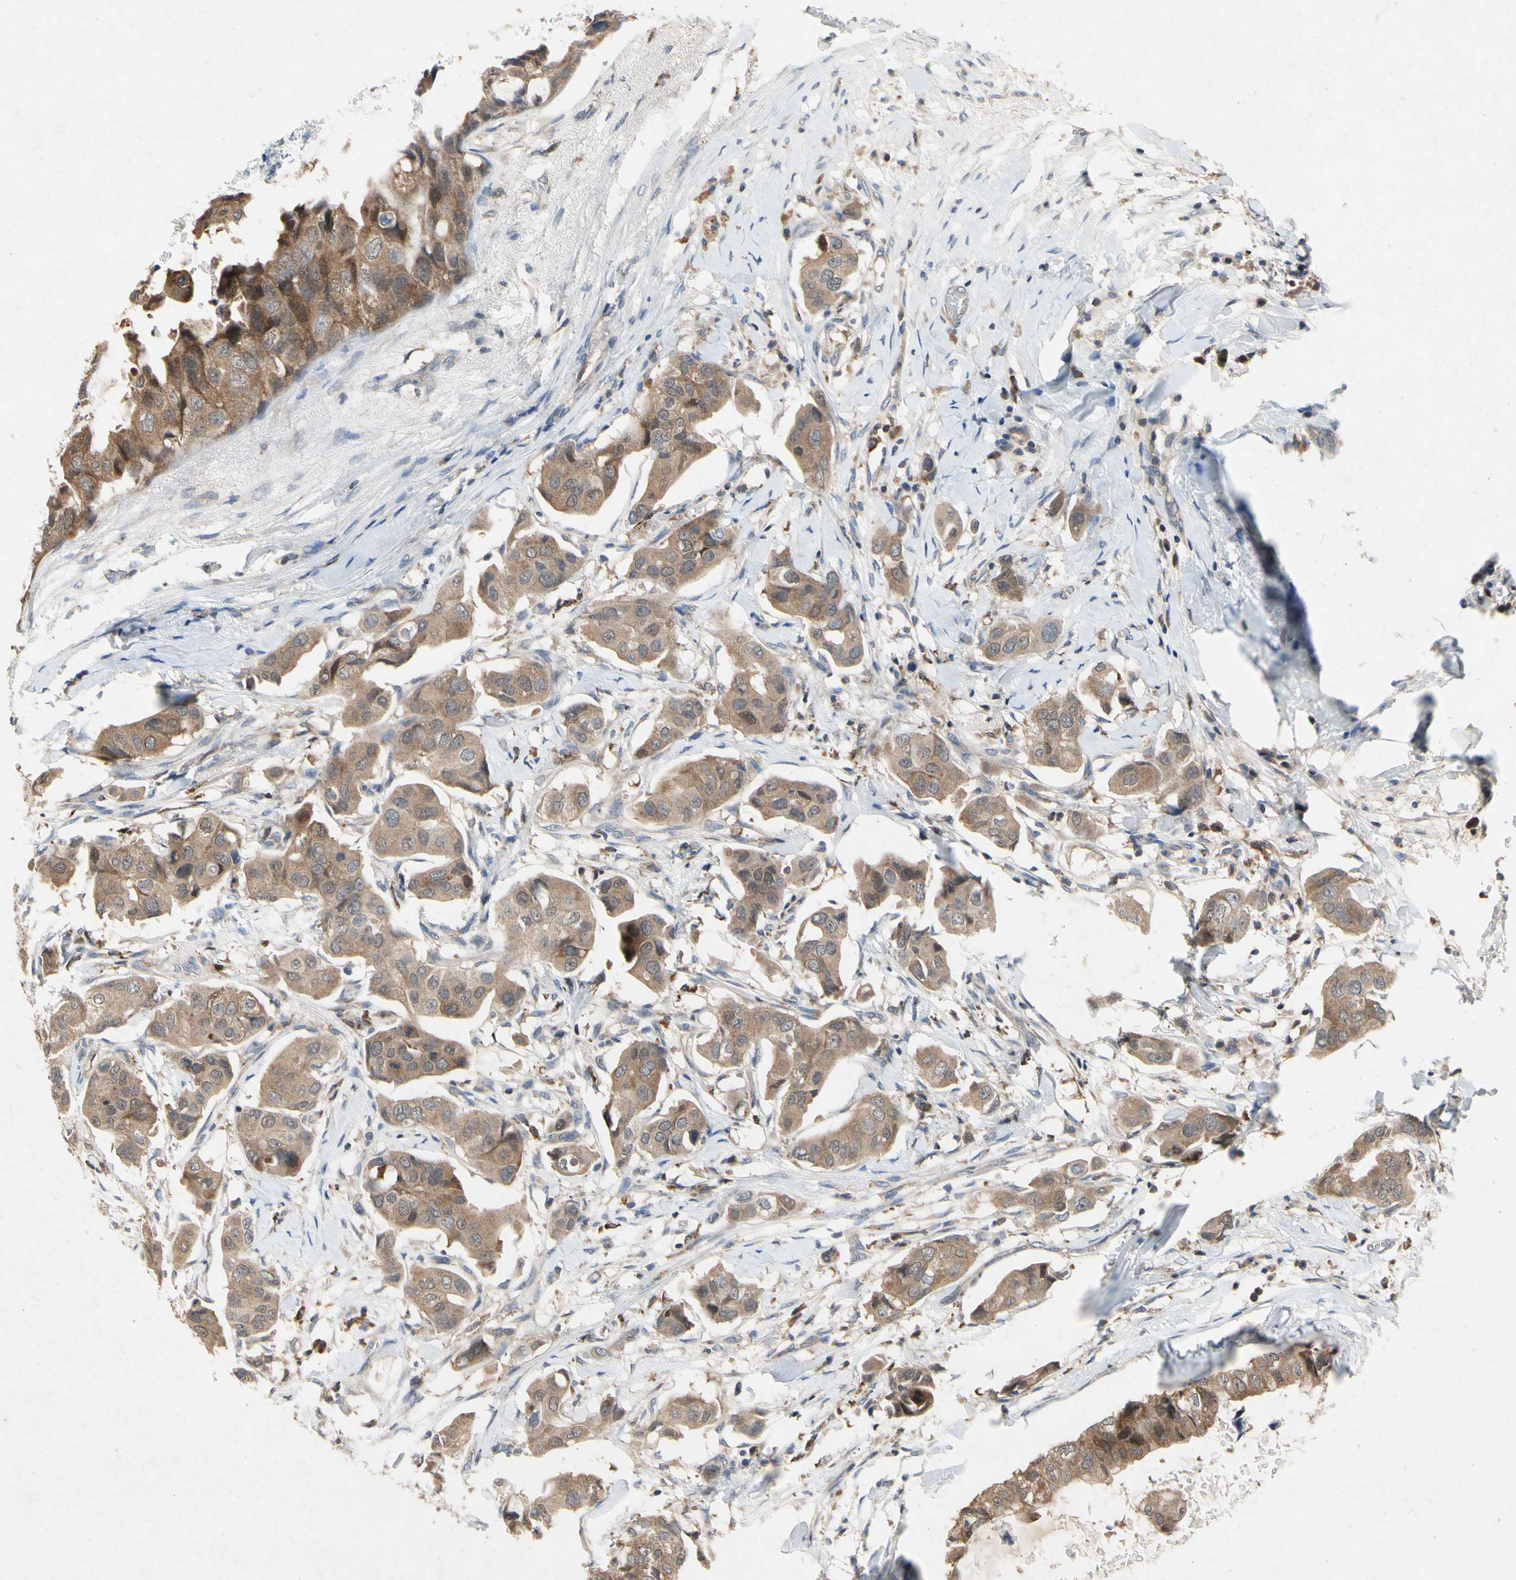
{"staining": {"intensity": "moderate", "quantity": ">75%", "location": "cytoplasmic/membranous"}, "tissue": "breast cancer", "cell_type": "Tumor cells", "image_type": "cancer", "snomed": [{"axis": "morphology", "description": "Duct carcinoma"}, {"axis": "topography", "description": "Breast"}], "caption": "Immunohistochemistry photomicrograph of neoplastic tissue: breast cancer (intraductal carcinoma) stained using immunohistochemistry (IHC) exhibits medium levels of moderate protein expression localized specifically in the cytoplasmic/membranous of tumor cells, appearing as a cytoplasmic/membranous brown color.", "gene": "RPS6KA1", "patient": {"sex": "female", "age": 40}}